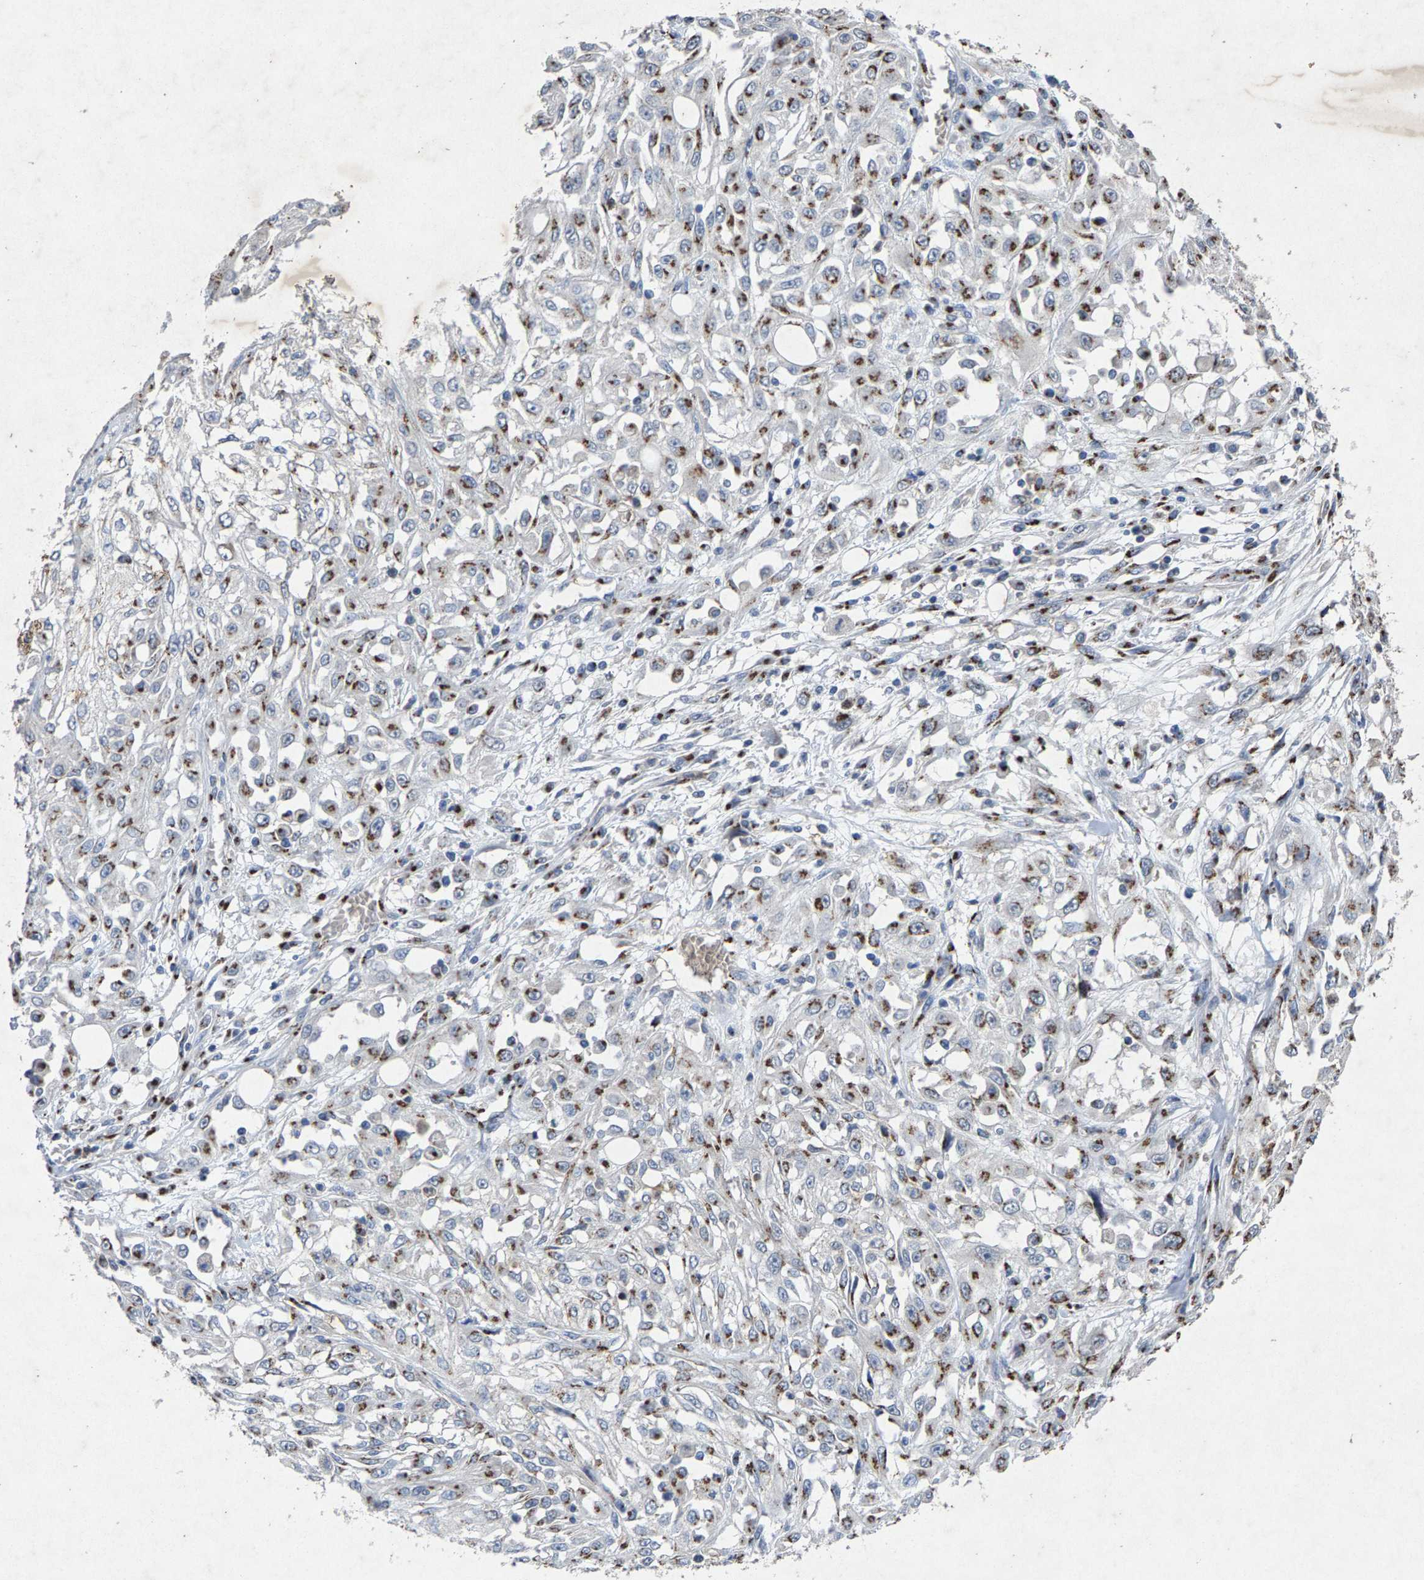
{"staining": {"intensity": "strong", "quantity": ">75%", "location": "cytoplasmic/membranous"}, "tissue": "skin cancer", "cell_type": "Tumor cells", "image_type": "cancer", "snomed": [{"axis": "morphology", "description": "Squamous cell carcinoma, NOS"}, {"axis": "morphology", "description": "Squamous cell carcinoma, metastatic, NOS"}, {"axis": "topography", "description": "Skin"}, {"axis": "topography", "description": "Lymph node"}], "caption": "This image demonstrates metastatic squamous cell carcinoma (skin) stained with immunohistochemistry to label a protein in brown. The cytoplasmic/membranous of tumor cells show strong positivity for the protein. Nuclei are counter-stained blue.", "gene": "MAN2A1", "patient": {"sex": "male", "age": 75}}